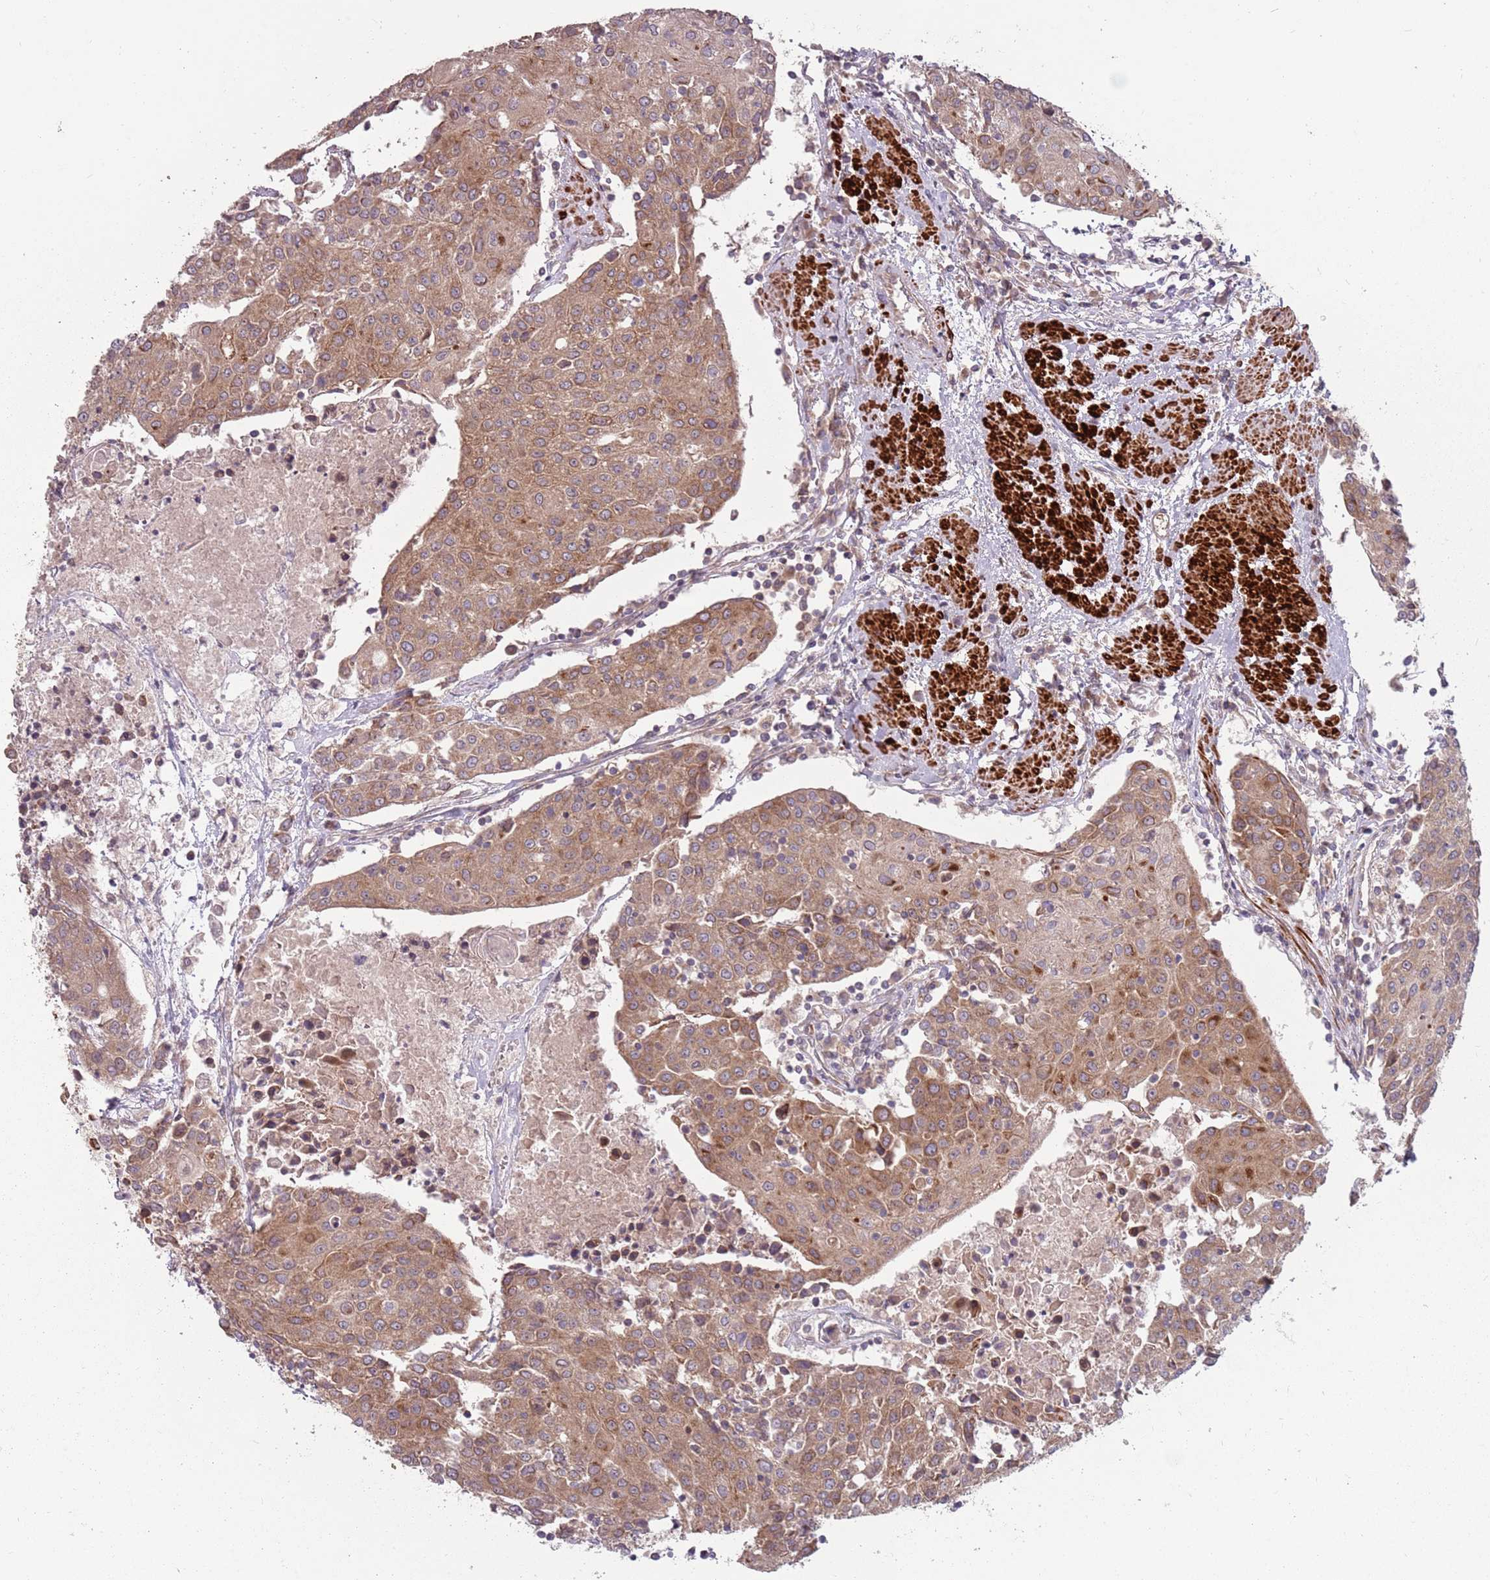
{"staining": {"intensity": "weak", "quantity": ">75%", "location": "cytoplasmic/membranous"}, "tissue": "urothelial cancer", "cell_type": "Tumor cells", "image_type": "cancer", "snomed": [{"axis": "morphology", "description": "Urothelial carcinoma, High grade"}, {"axis": "topography", "description": "Urinary bladder"}], "caption": "An image of human urothelial cancer stained for a protein exhibits weak cytoplasmic/membranous brown staining in tumor cells.", "gene": "PLD6", "patient": {"sex": "female", "age": 85}}